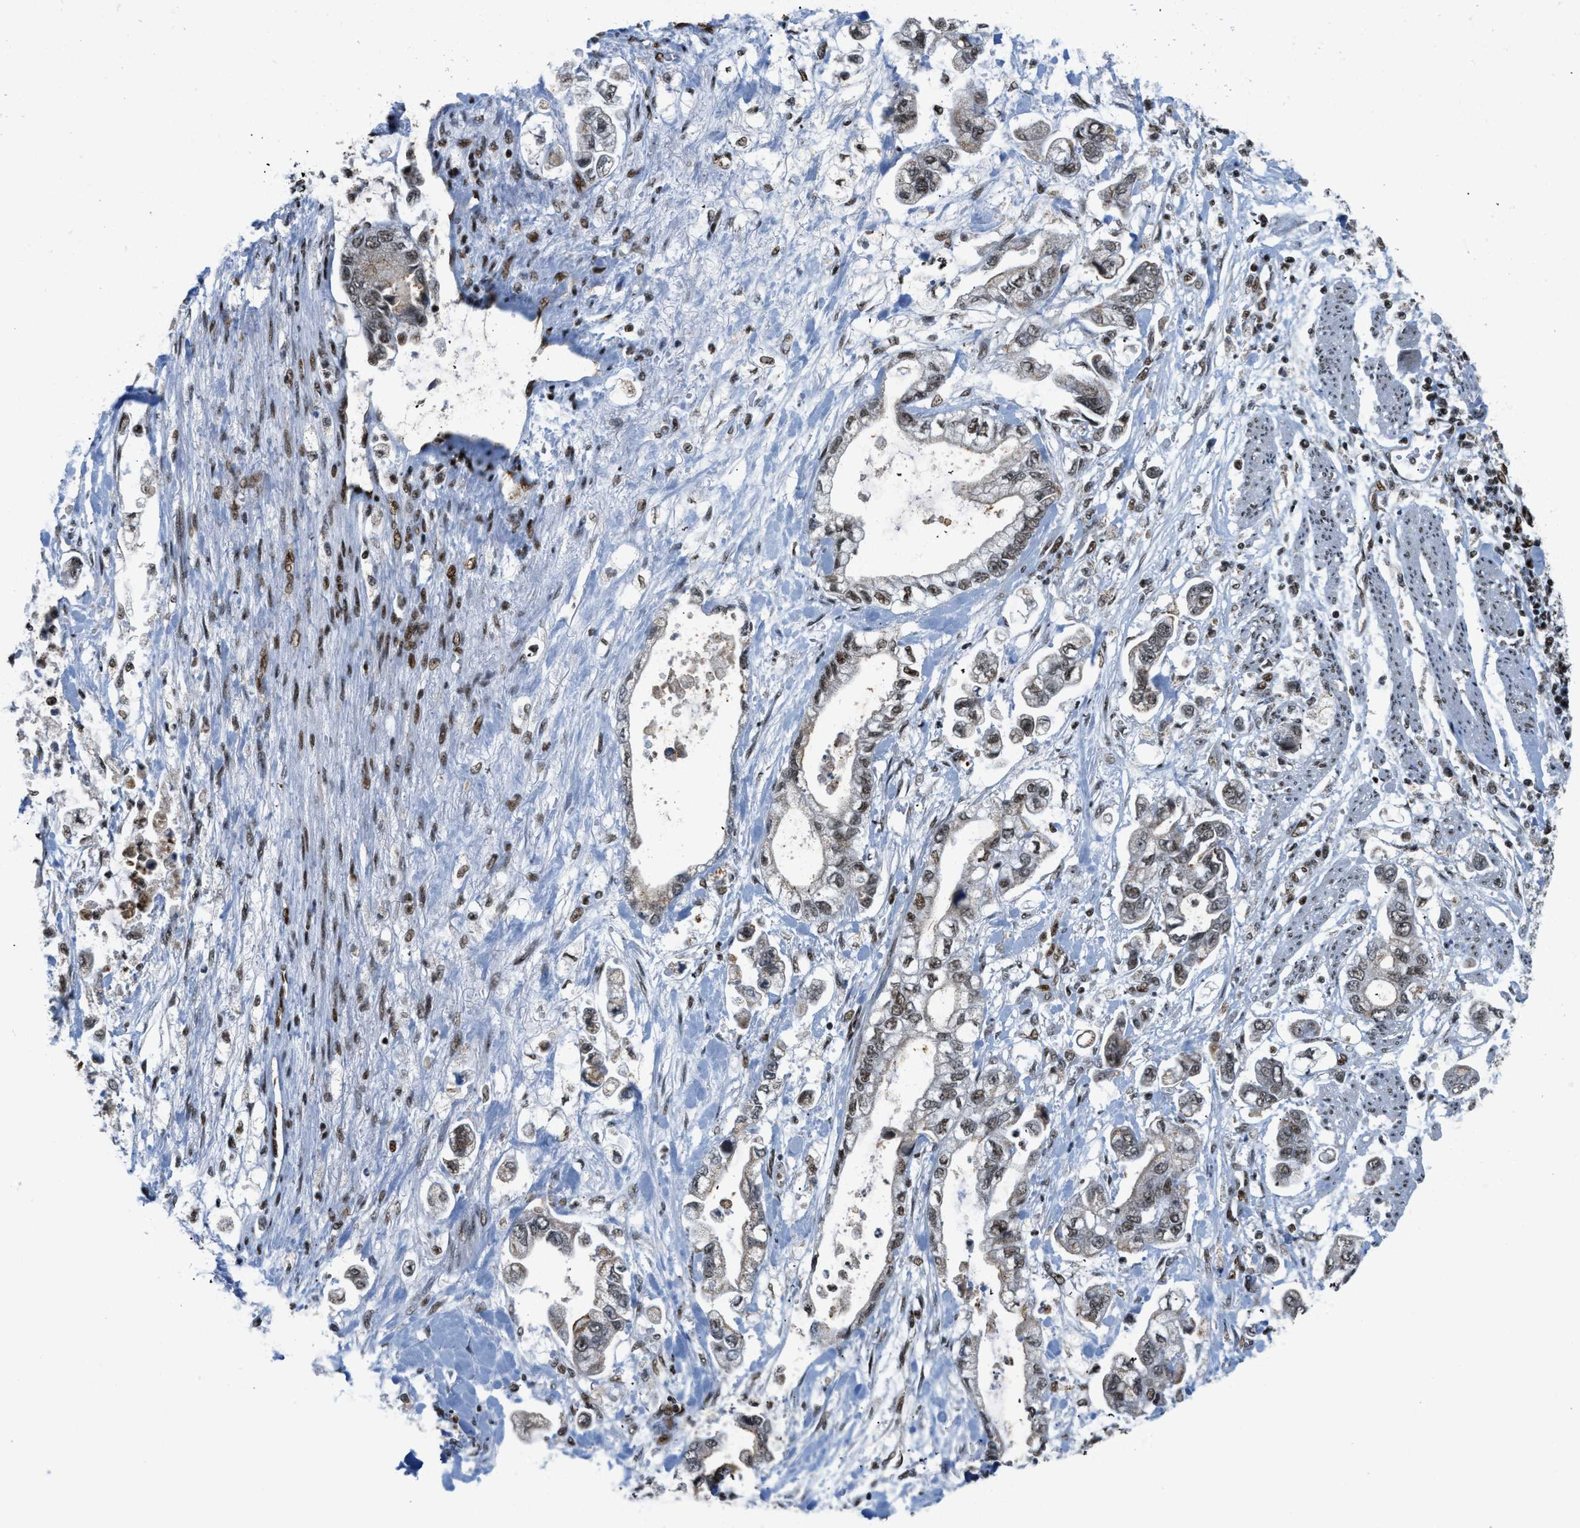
{"staining": {"intensity": "moderate", "quantity": ">75%", "location": "nuclear"}, "tissue": "stomach cancer", "cell_type": "Tumor cells", "image_type": "cancer", "snomed": [{"axis": "morphology", "description": "Normal tissue, NOS"}, {"axis": "morphology", "description": "Adenocarcinoma, NOS"}, {"axis": "topography", "description": "Stomach"}], "caption": "Stomach adenocarcinoma was stained to show a protein in brown. There is medium levels of moderate nuclear expression in approximately >75% of tumor cells.", "gene": "GABPB1", "patient": {"sex": "male", "age": 62}}